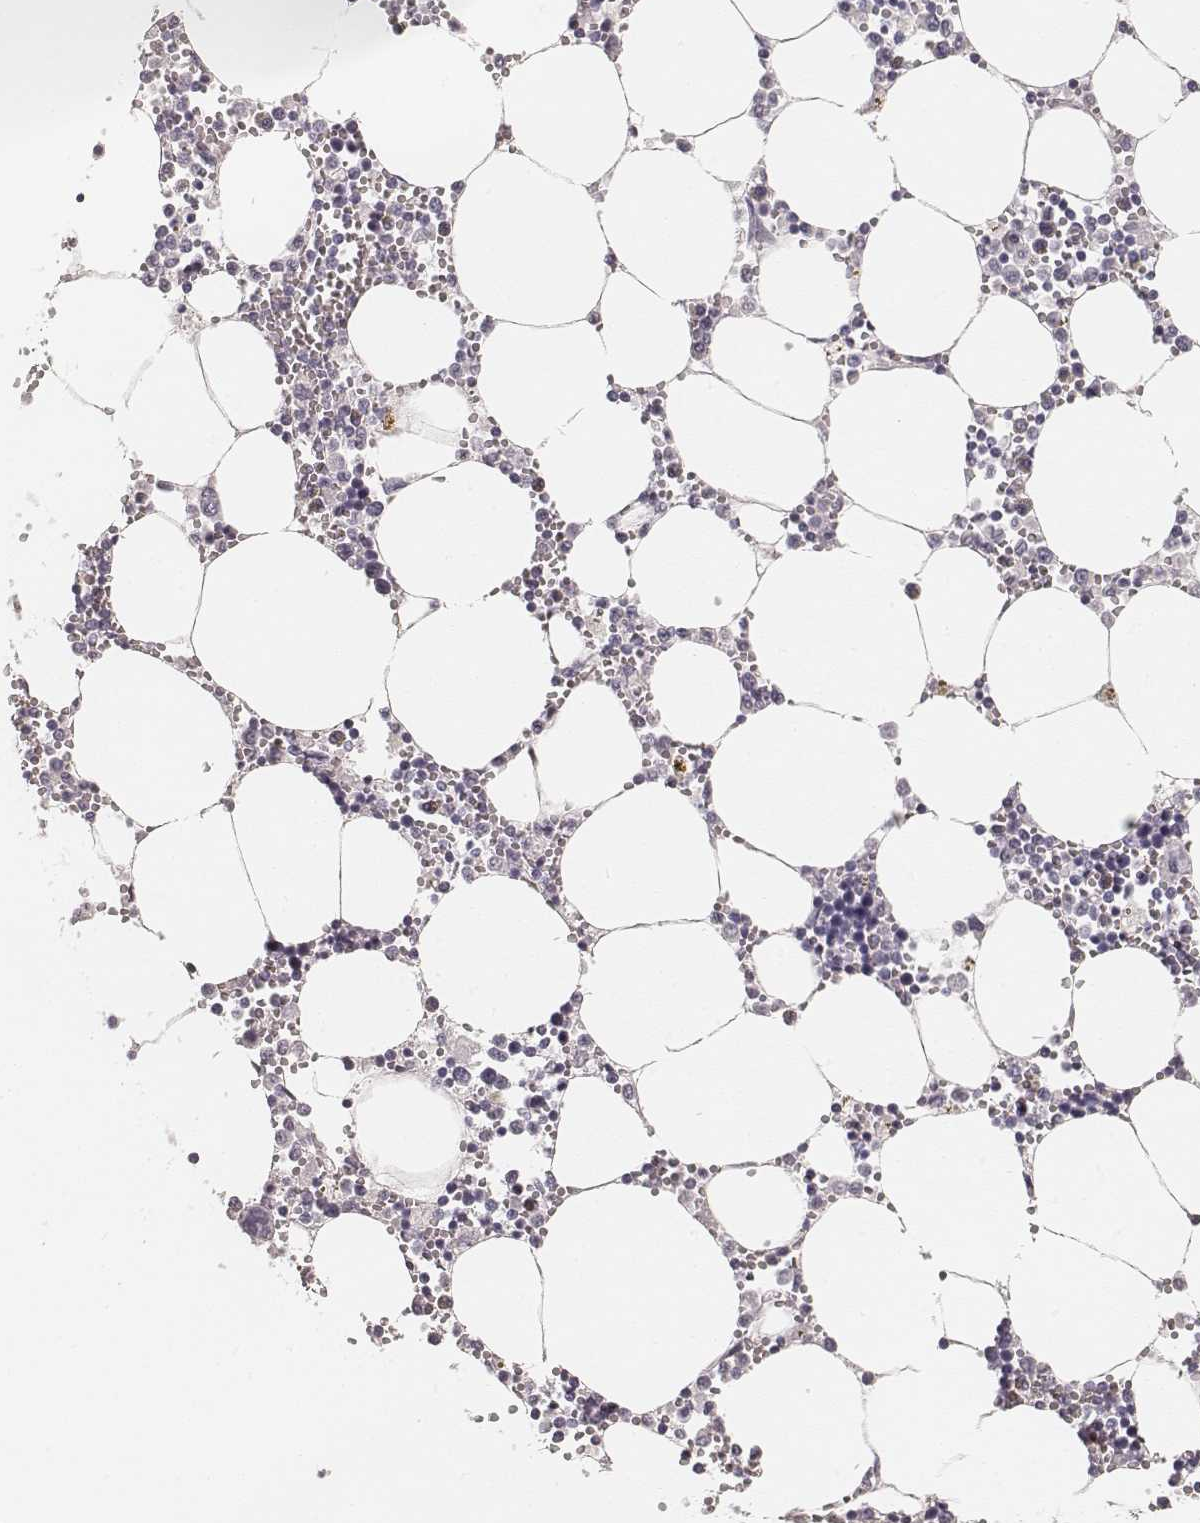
{"staining": {"intensity": "negative", "quantity": "none", "location": "none"}, "tissue": "bone marrow", "cell_type": "Hematopoietic cells", "image_type": "normal", "snomed": [{"axis": "morphology", "description": "Normal tissue, NOS"}, {"axis": "topography", "description": "Bone marrow"}], "caption": "Hematopoietic cells are negative for protein expression in normal human bone marrow. The staining is performed using DAB brown chromogen with nuclei counter-stained in using hematoxylin.", "gene": "HNF4G", "patient": {"sex": "male", "age": 54}}